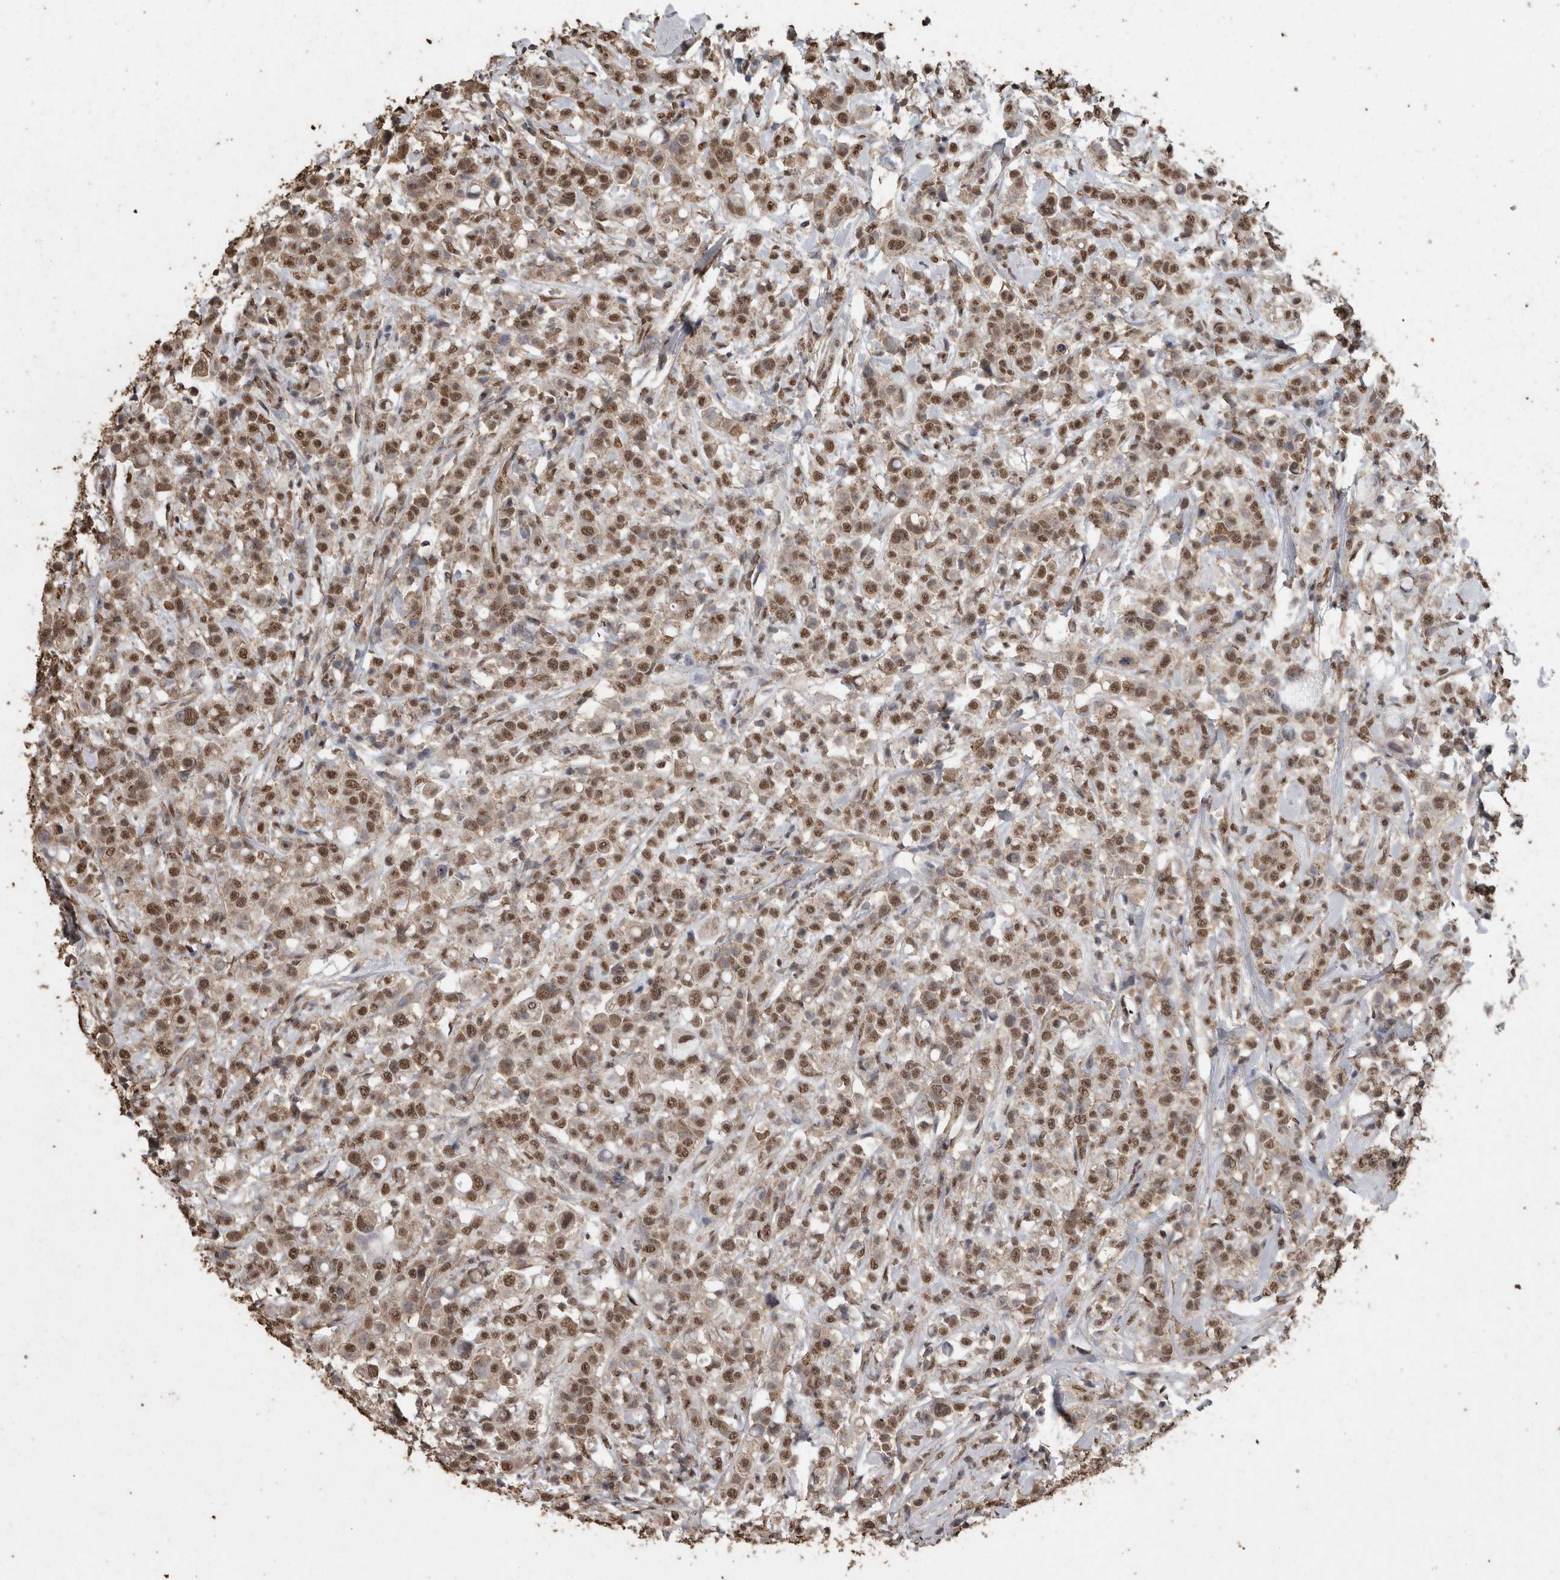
{"staining": {"intensity": "moderate", "quantity": ">75%", "location": "nuclear"}, "tissue": "breast cancer", "cell_type": "Tumor cells", "image_type": "cancer", "snomed": [{"axis": "morphology", "description": "Duct carcinoma"}, {"axis": "topography", "description": "Breast"}], "caption": "The immunohistochemical stain highlights moderate nuclear positivity in tumor cells of intraductal carcinoma (breast) tissue. (DAB IHC, brown staining for protein, blue staining for nuclei).", "gene": "SMAD7", "patient": {"sex": "female", "age": 27}}